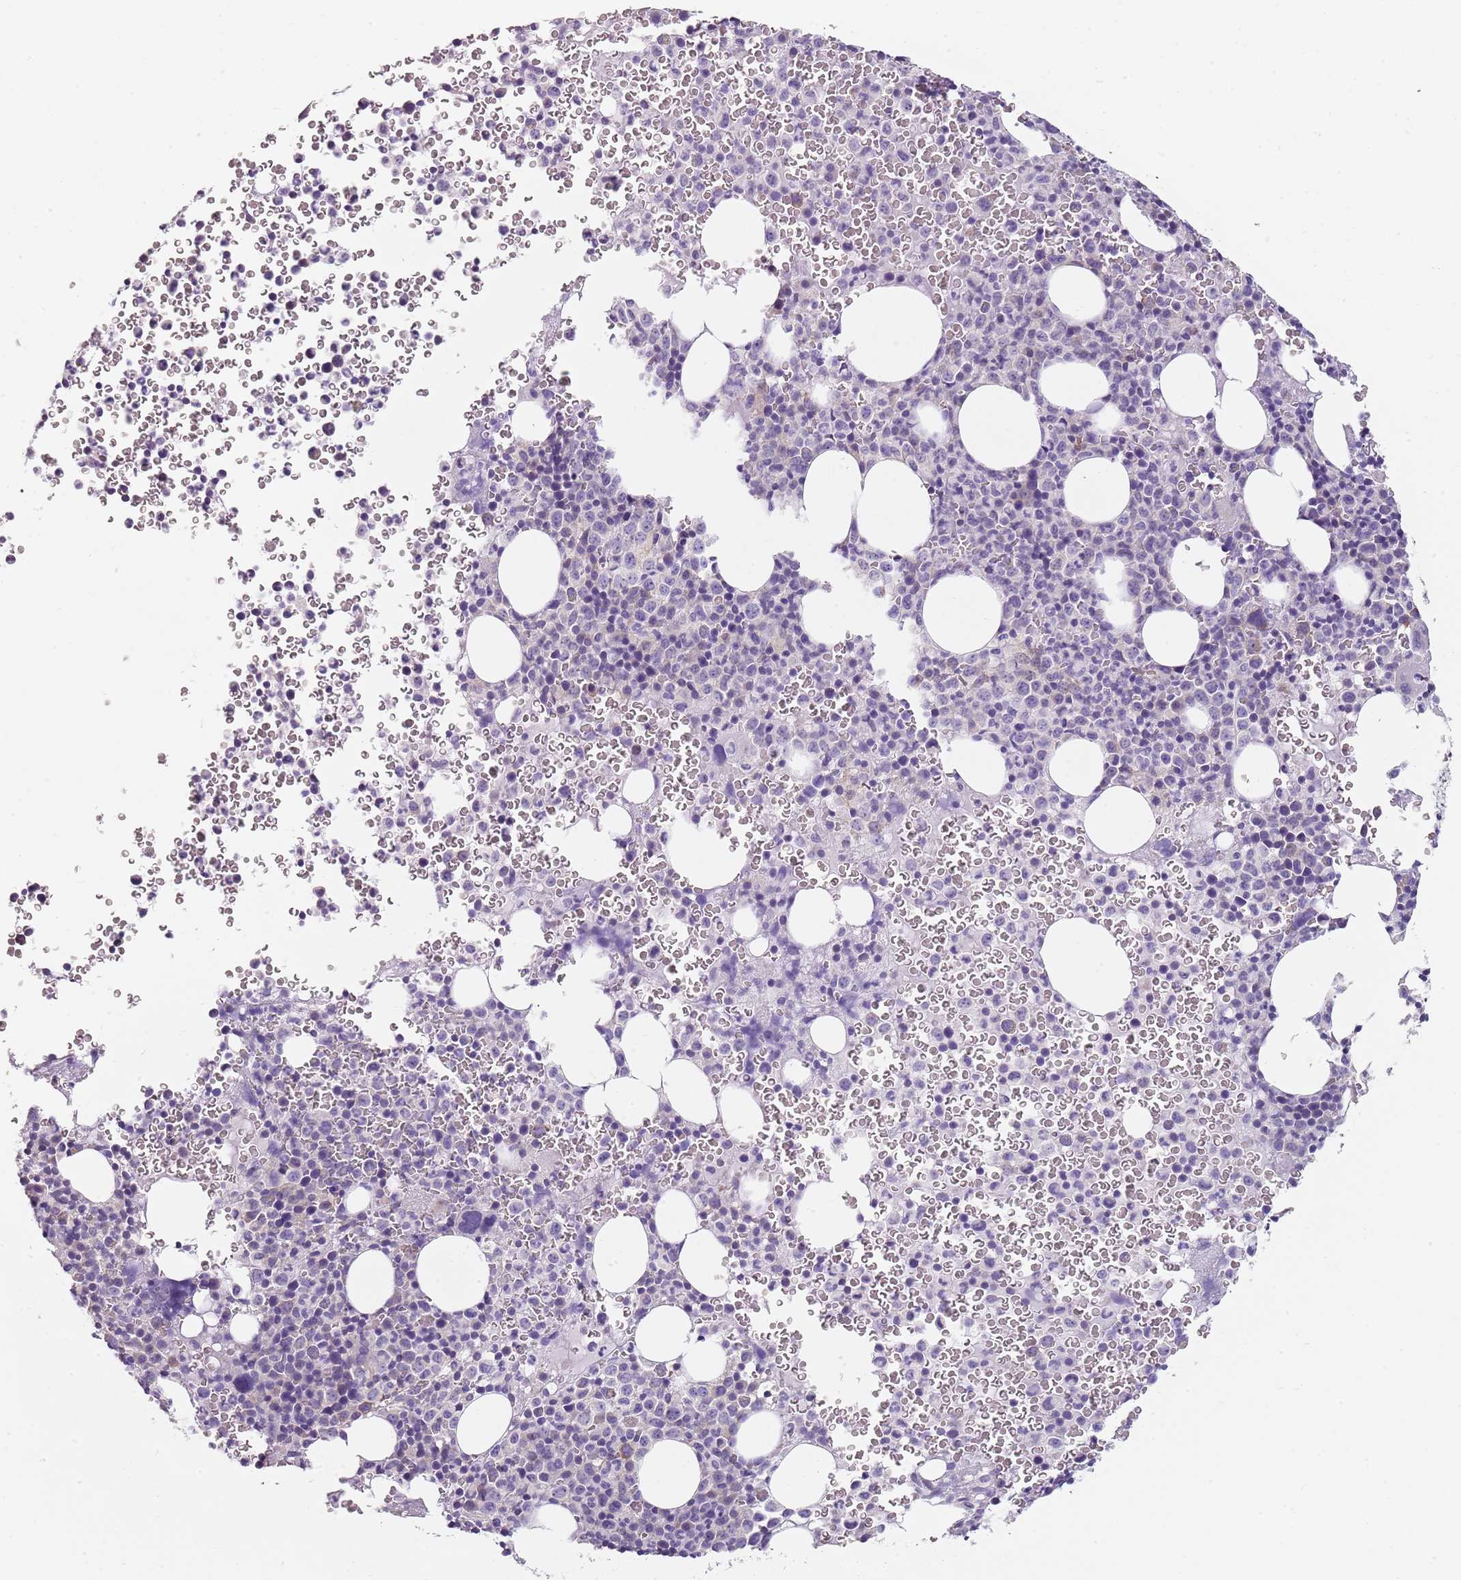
{"staining": {"intensity": "negative", "quantity": "none", "location": "none"}, "tissue": "bone marrow", "cell_type": "Hematopoietic cells", "image_type": "normal", "snomed": [{"axis": "morphology", "description": "Normal tissue, NOS"}, {"axis": "topography", "description": "Bone marrow"}], "caption": "The immunohistochemistry micrograph has no significant positivity in hematopoietic cells of bone marrow. (DAB immunohistochemistry visualized using brightfield microscopy, high magnification).", "gene": "SLC26A6", "patient": {"sex": "female", "age": 54}}